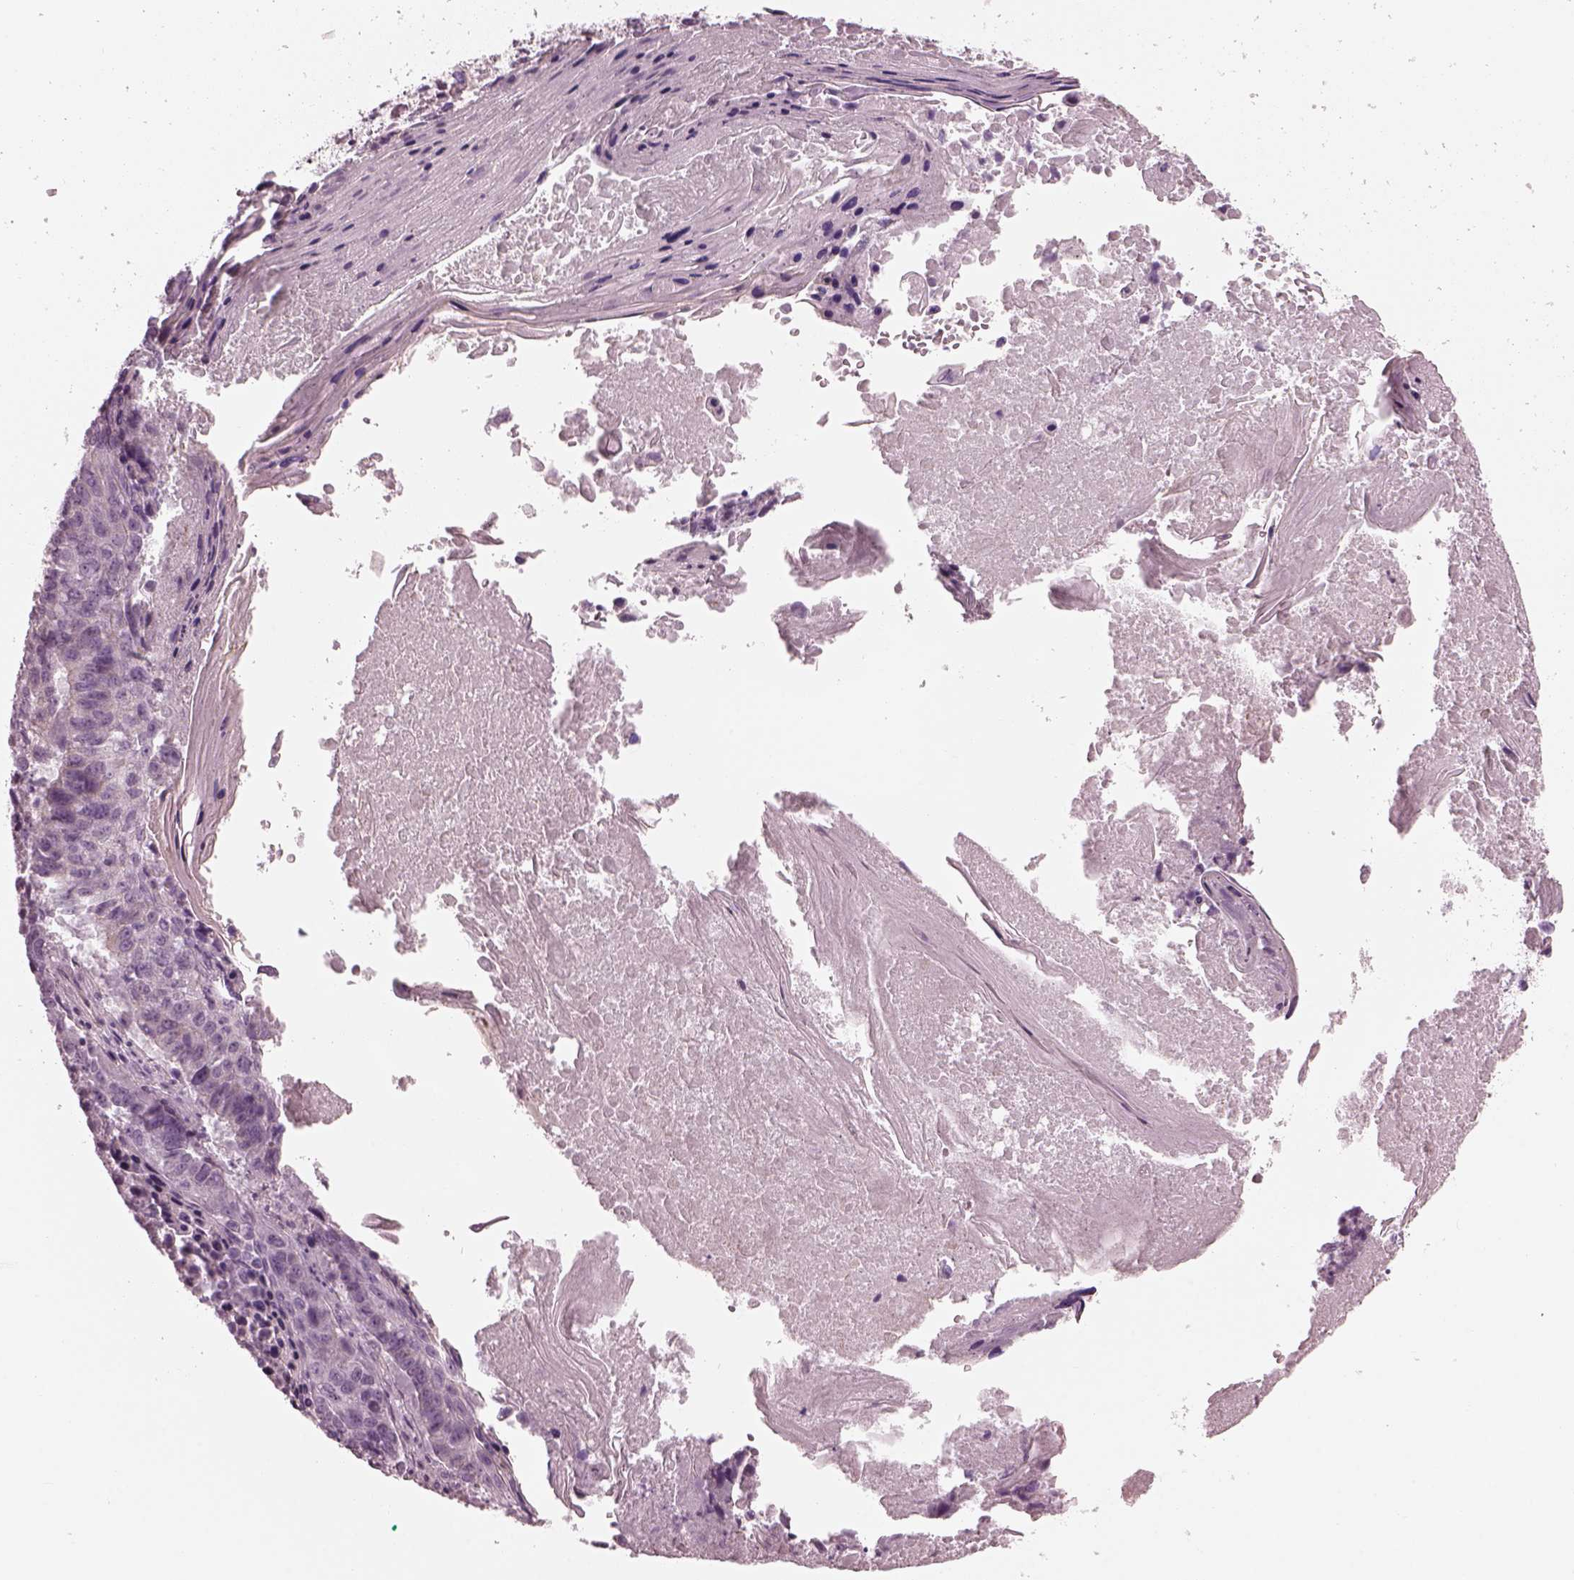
{"staining": {"intensity": "negative", "quantity": "none", "location": "none"}, "tissue": "lung cancer", "cell_type": "Tumor cells", "image_type": "cancer", "snomed": [{"axis": "morphology", "description": "Squamous cell carcinoma, NOS"}, {"axis": "topography", "description": "Lung"}], "caption": "A high-resolution image shows IHC staining of lung squamous cell carcinoma, which demonstrates no significant positivity in tumor cells. (Brightfield microscopy of DAB immunohistochemistry (IHC) at high magnification).", "gene": "BFSP1", "patient": {"sex": "male", "age": 73}}